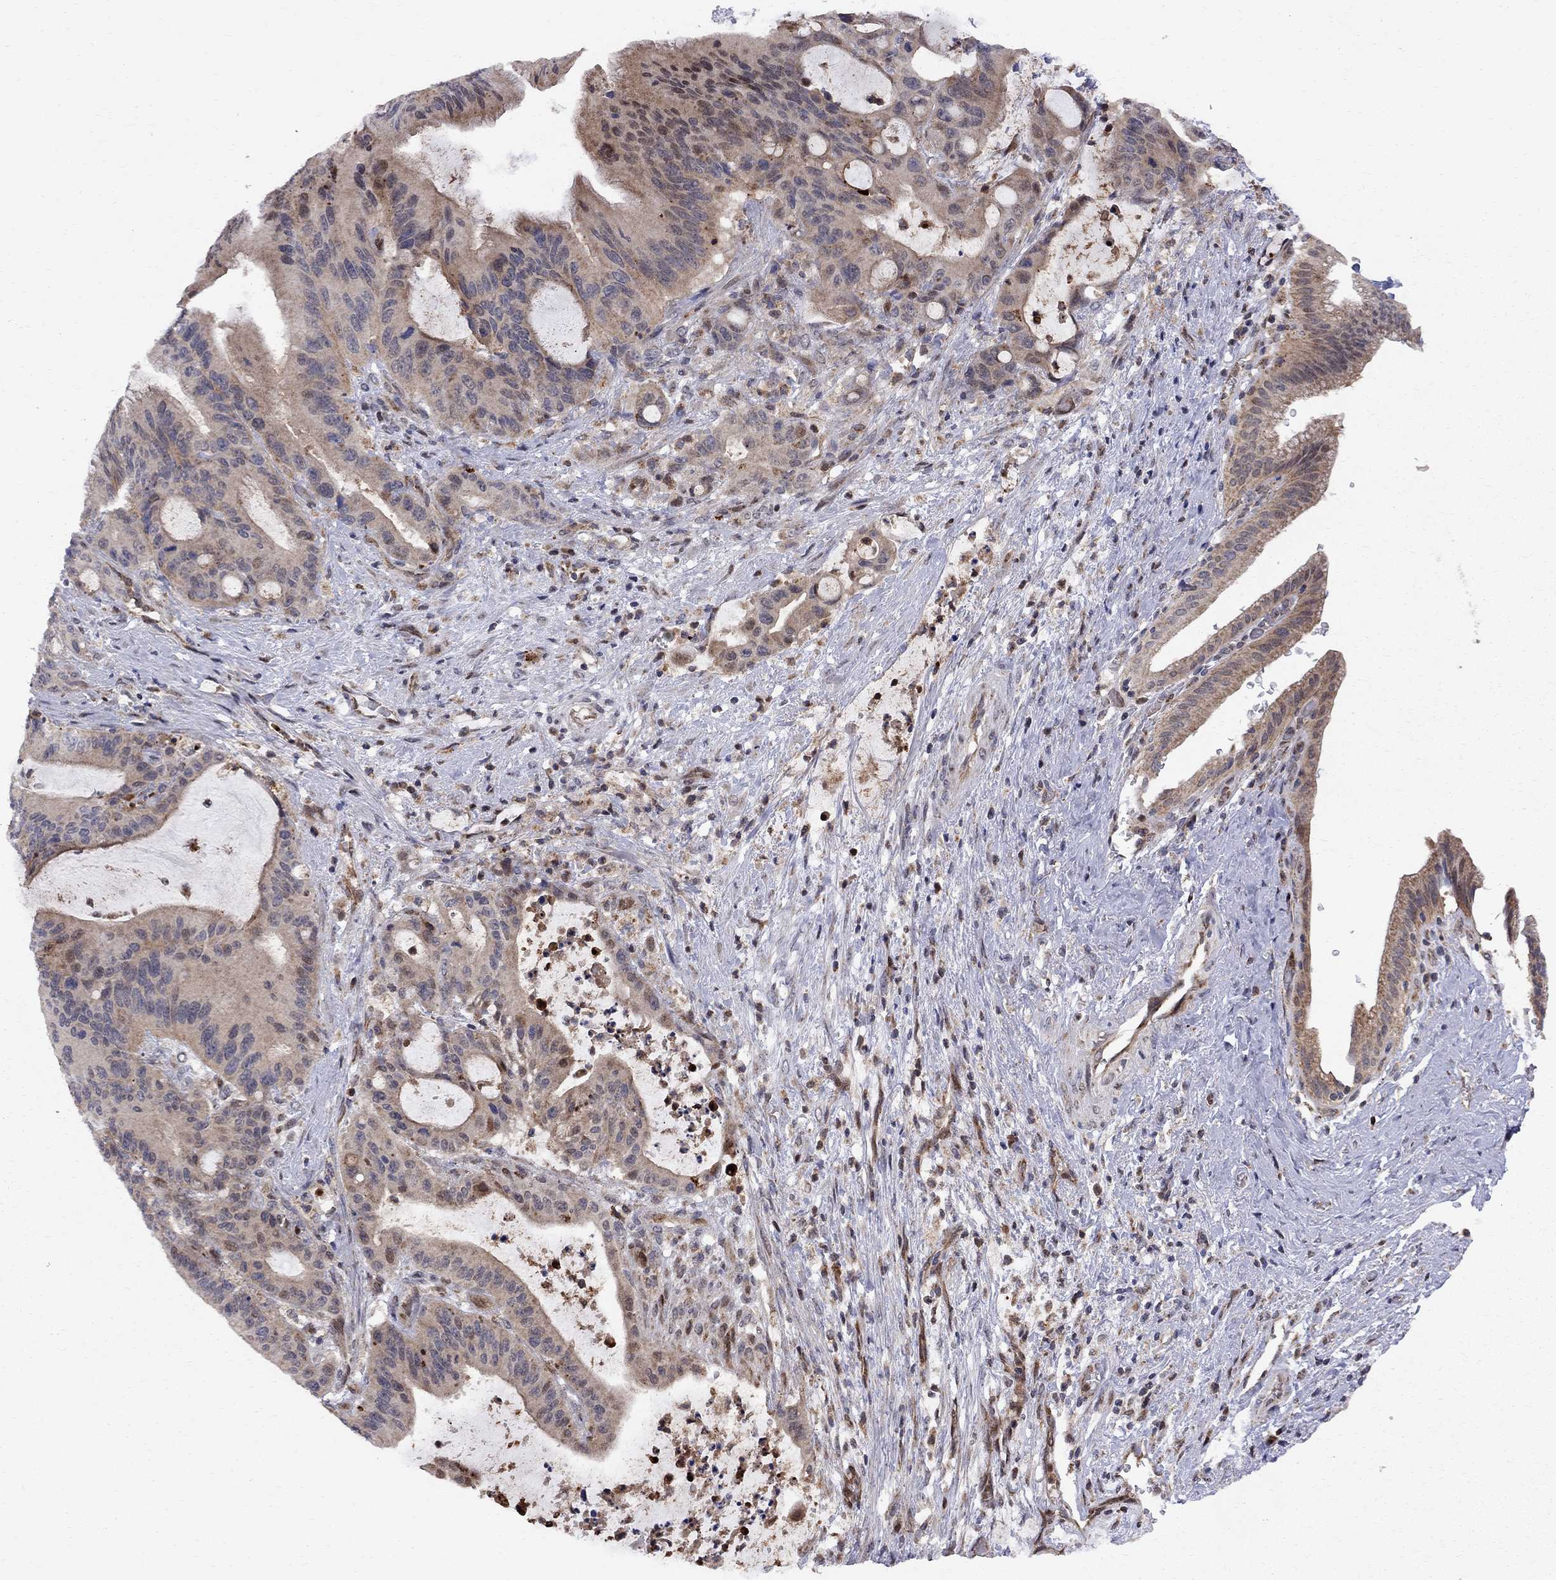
{"staining": {"intensity": "strong", "quantity": "25%-75%", "location": "cytoplasmic/membranous"}, "tissue": "liver cancer", "cell_type": "Tumor cells", "image_type": "cancer", "snomed": [{"axis": "morphology", "description": "Cholangiocarcinoma"}, {"axis": "topography", "description": "Liver"}], "caption": "Protein expression analysis of liver cancer (cholangiocarcinoma) shows strong cytoplasmic/membranous staining in approximately 25%-75% of tumor cells.", "gene": "ELOB", "patient": {"sex": "female", "age": 73}}